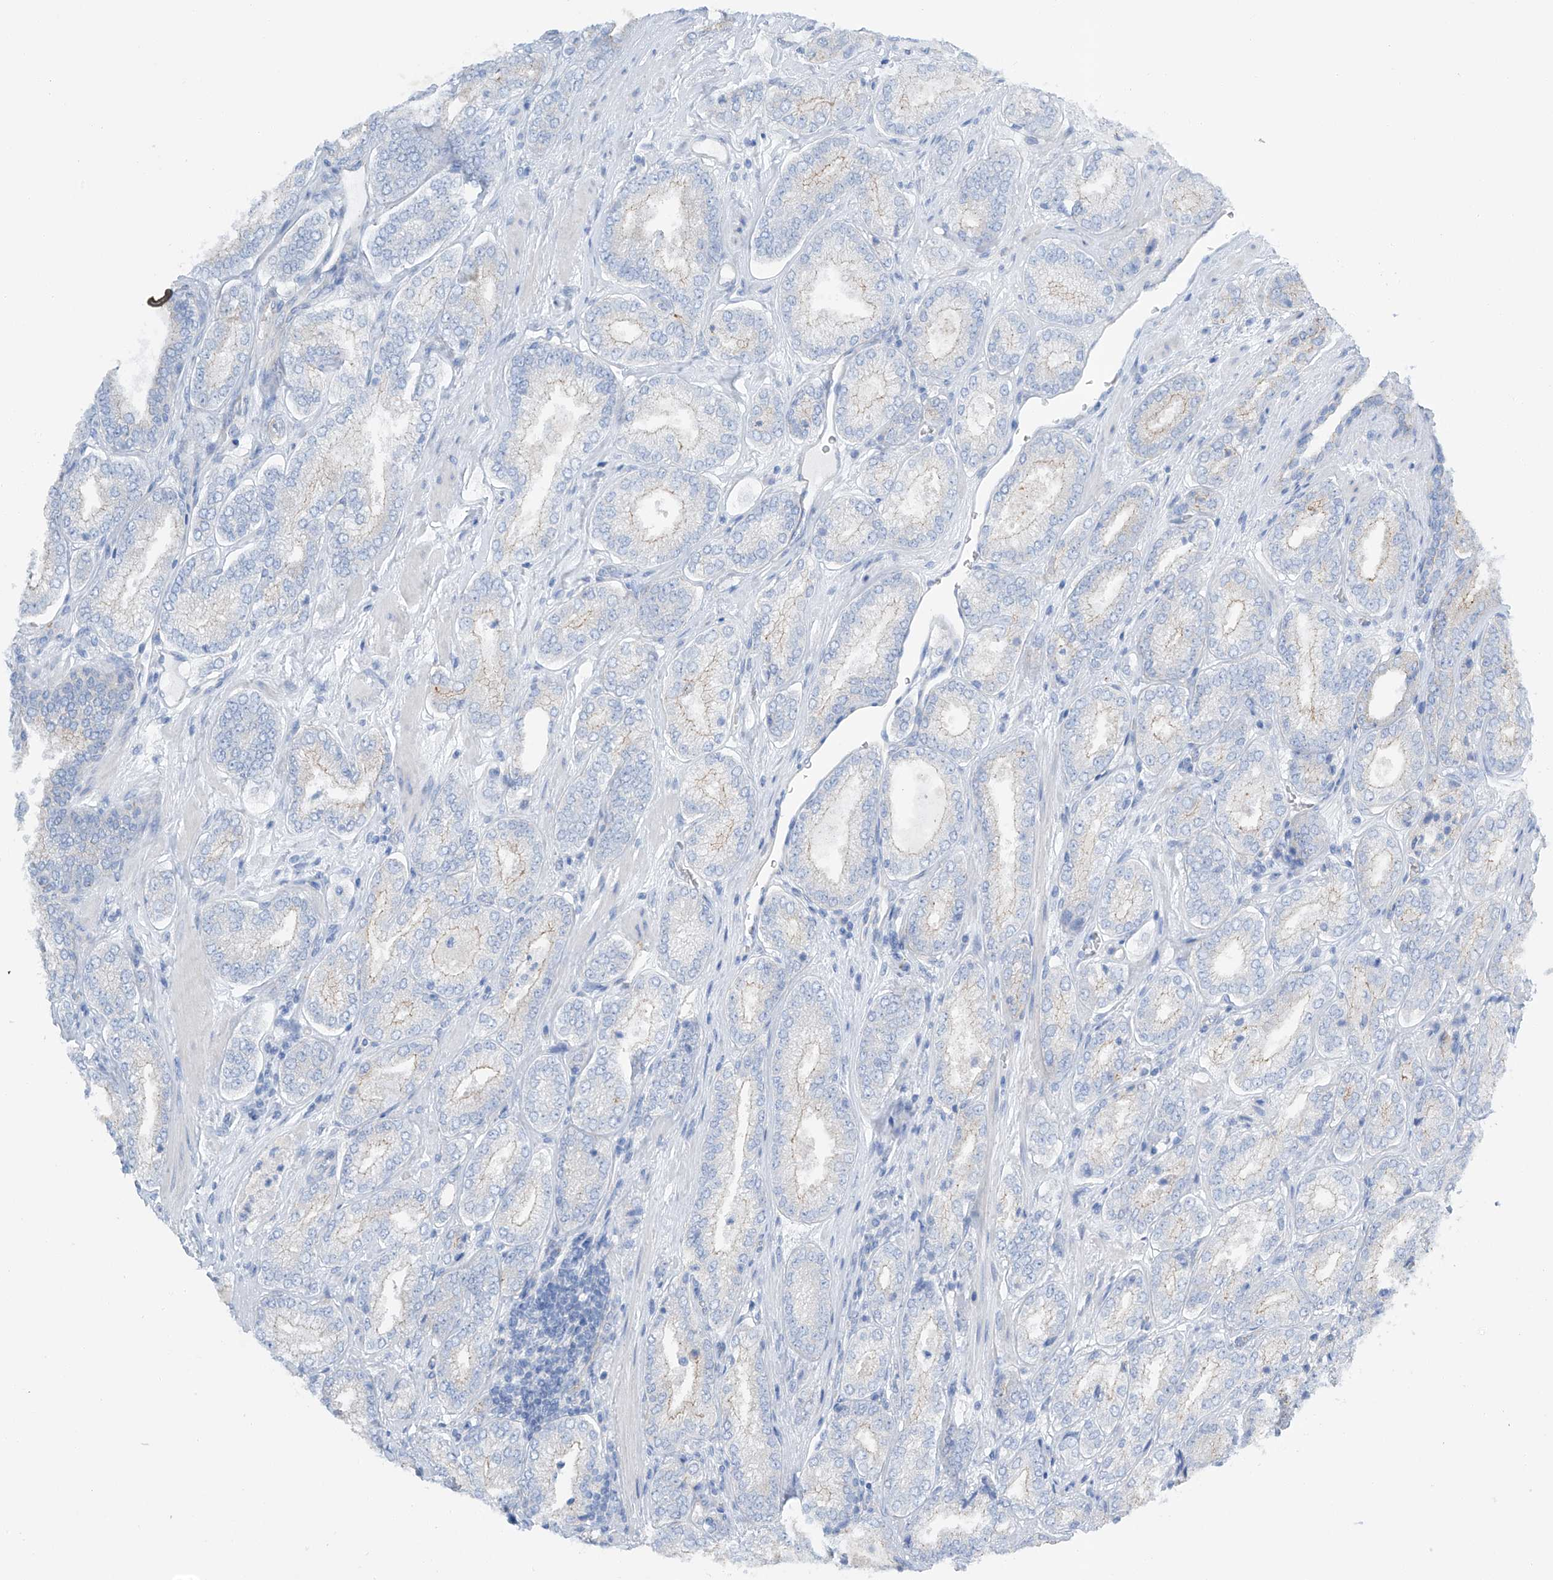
{"staining": {"intensity": "negative", "quantity": "none", "location": "none"}, "tissue": "prostate cancer", "cell_type": "Tumor cells", "image_type": "cancer", "snomed": [{"axis": "morphology", "description": "Adenocarcinoma, Low grade"}, {"axis": "topography", "description": "Prostate"}], "caption": "Immunohistochemical staining of prostate low-grade adenocarcinoma reveals no significant expression in tumor cells.", "gene": "MAGI1", "patient": {"sex": "male", "age": 62}}